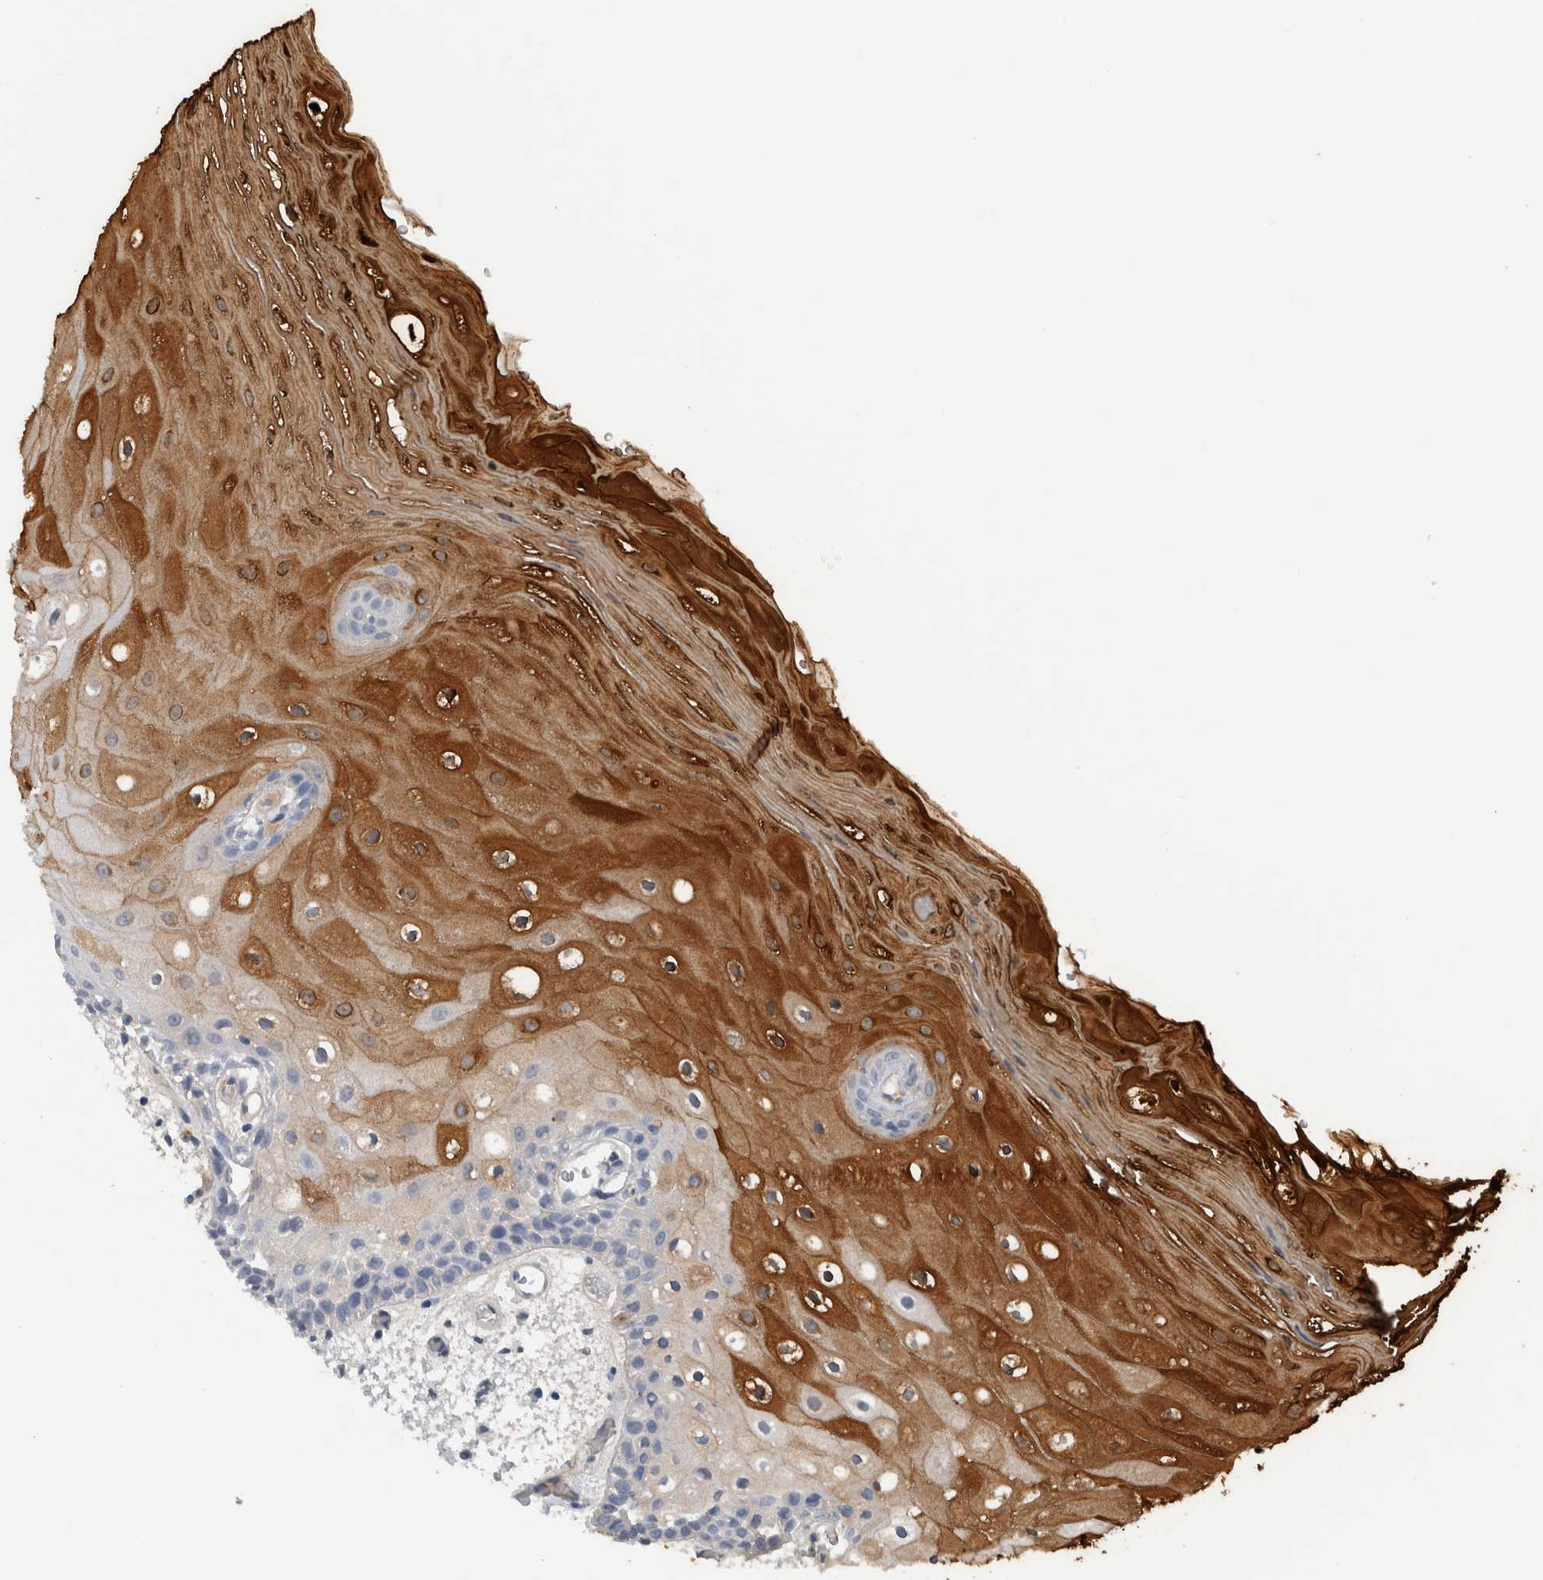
{"staining": {"intensity": "strong", "quantity": "<25%", "location": "cytoplasmic/membranous"}, "tissue": "oral mucosa", "cell_type": "Squamous epithelial cells", "image_type": "normal", "snomed": [{"axis": "morphology", "description": "Normal tissue, NOS"}, {"axis": "topography", "description": "Oral tissue"}], "caption": "Protein staining demonstrates strong cytoplasmic/membranous staining in about <25% of squamous epithelial cells in normal oral mucosa.", "gene": "CRNN", "patient": {"sex": "male", "age": 52}}